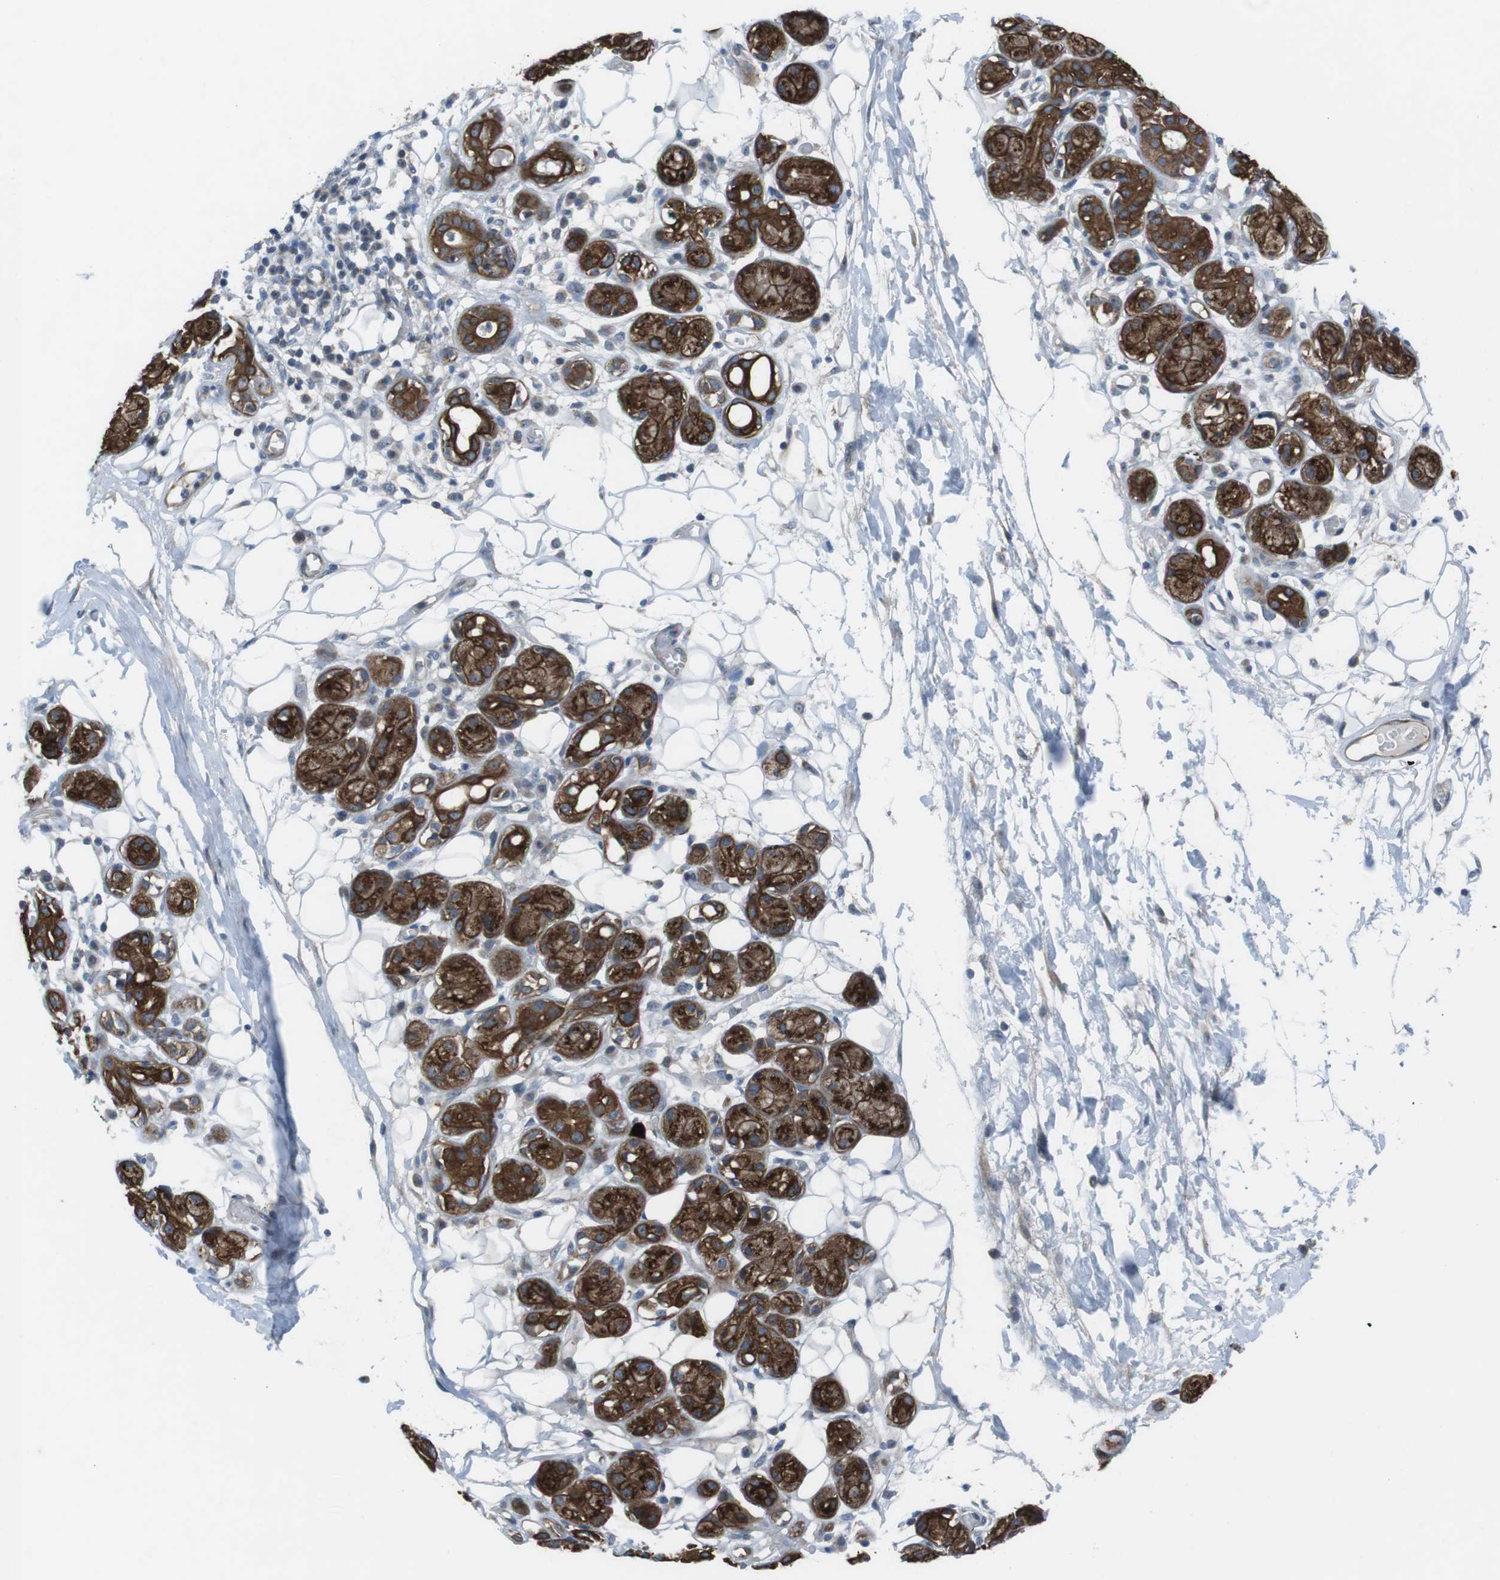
{"staining": {"intensity": "negative", "quantity": "none", "location": "none"}, "tissue": "adipose tissue", "cell_type": "Adipocytes", "image_type": "normal", "snomed": [{"axis": "morphology", "description": "Normal tissue, NOS"}, {"axis": "morphology", "description": "Inflammation, NOS"}, {"axis": "topography", "description": "Vascular tissue"}, {"axis": "topography", "description": "Salivary gland"}], "caption": "An immunohistochemistry (IHC) micrograph of benign adipose tissue is shown. There is no staining in adipocytes of adipose tissue.", "gene": "FAM174B", "patient": {"sex": "female", "age": 75}}